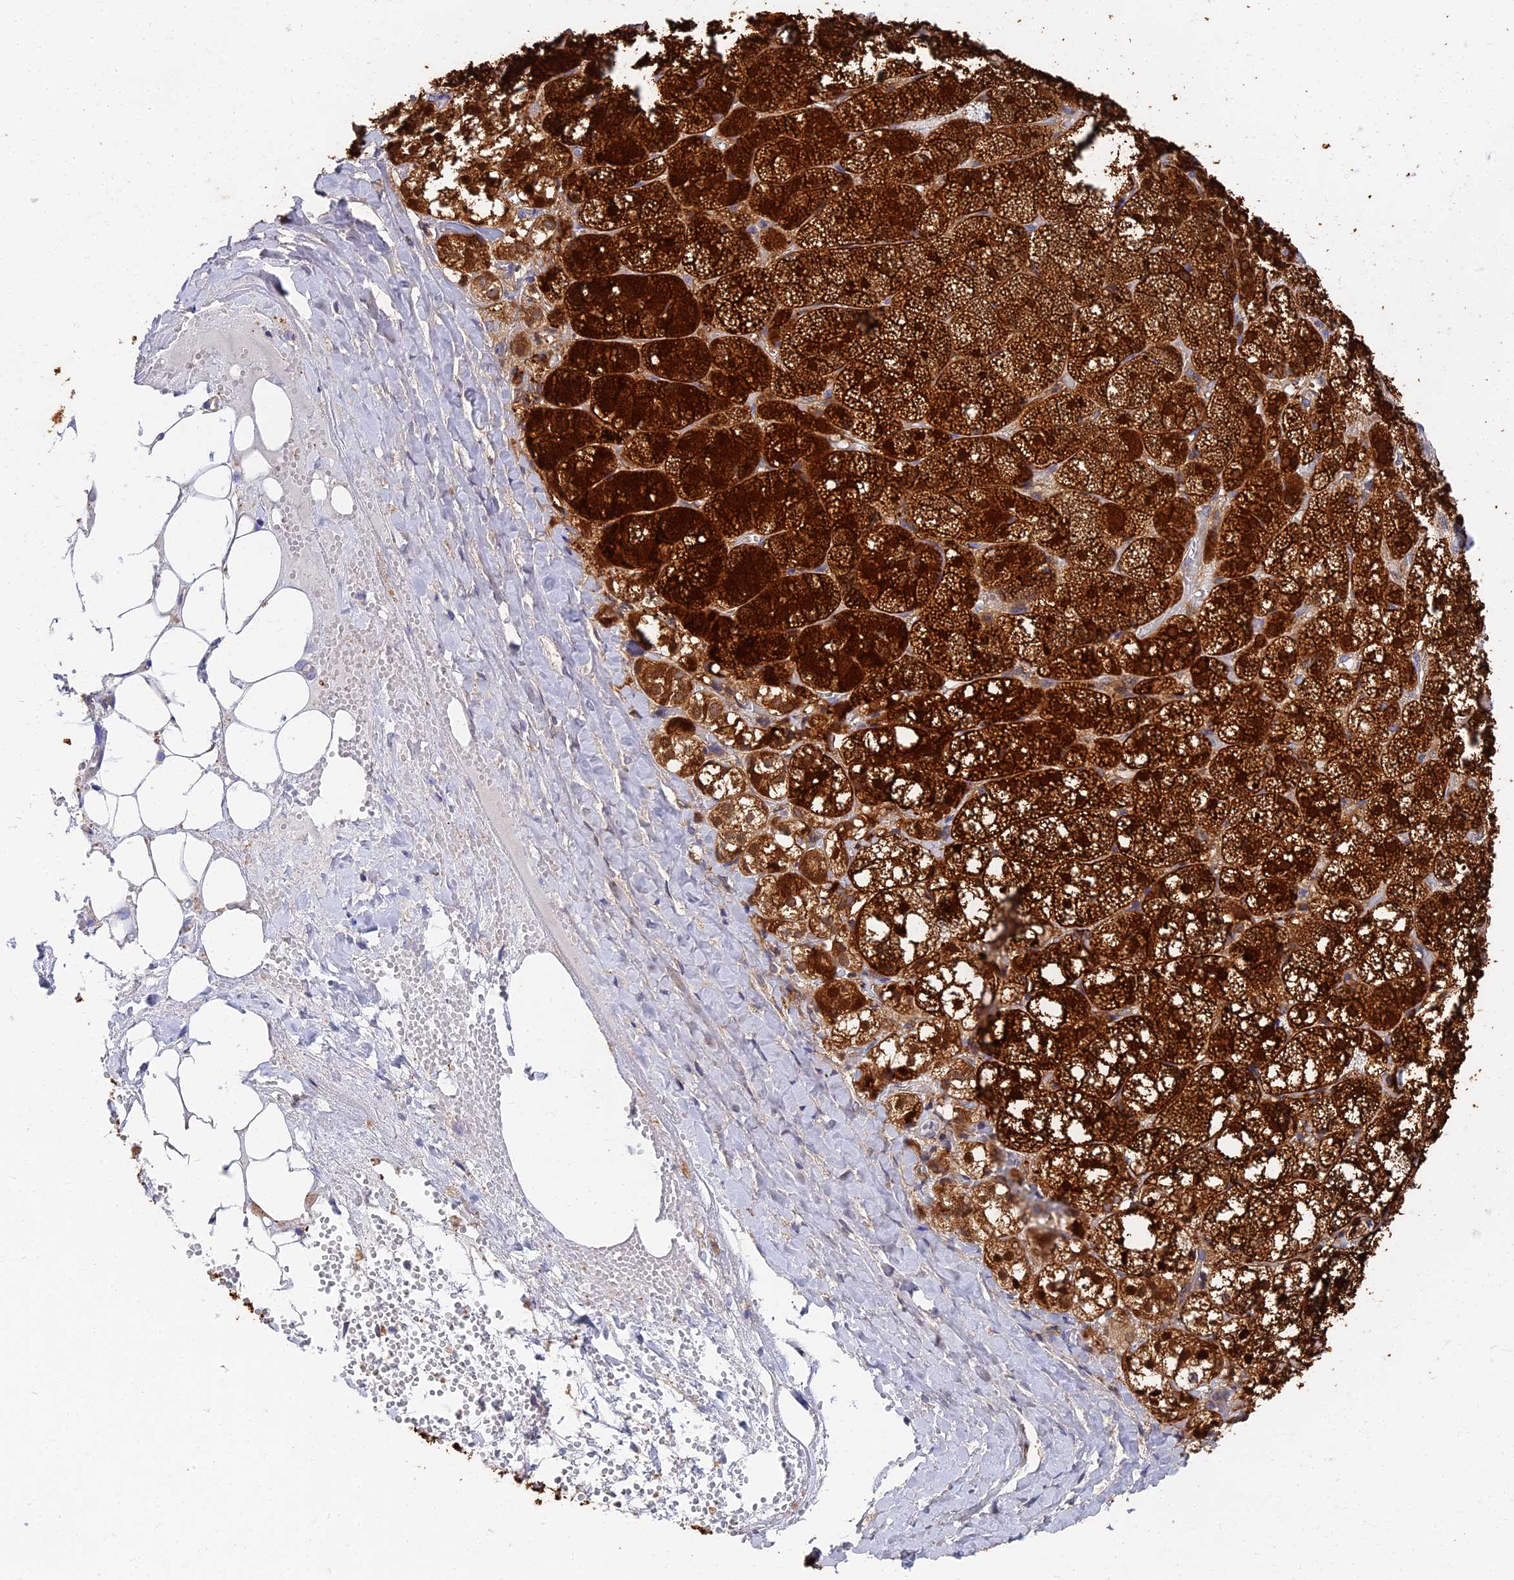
{"staining": {"intensity": "strong", "quantity": "25%-75%", "location": "cytoplasmic/membranous,nuclear"}, "tissue": "adrenal gland", "cell_type": "Glandular cells", "image_type": "normal", "snomed": [{"axis": "morphology", "description": "Normal tissue, NOS"}, {"axis": "topography", "description": "Adrenal gland"}], "caption": "A micrograph showing strong cytoplasmic/membranous,nuclear staining in approximately 25%-75% of glandular cells in benign adrenal gland, as visualized by brown immunohistochemical staining.", "gene": "CCDC113", "patient": {"sex": "female", "age": 61}}